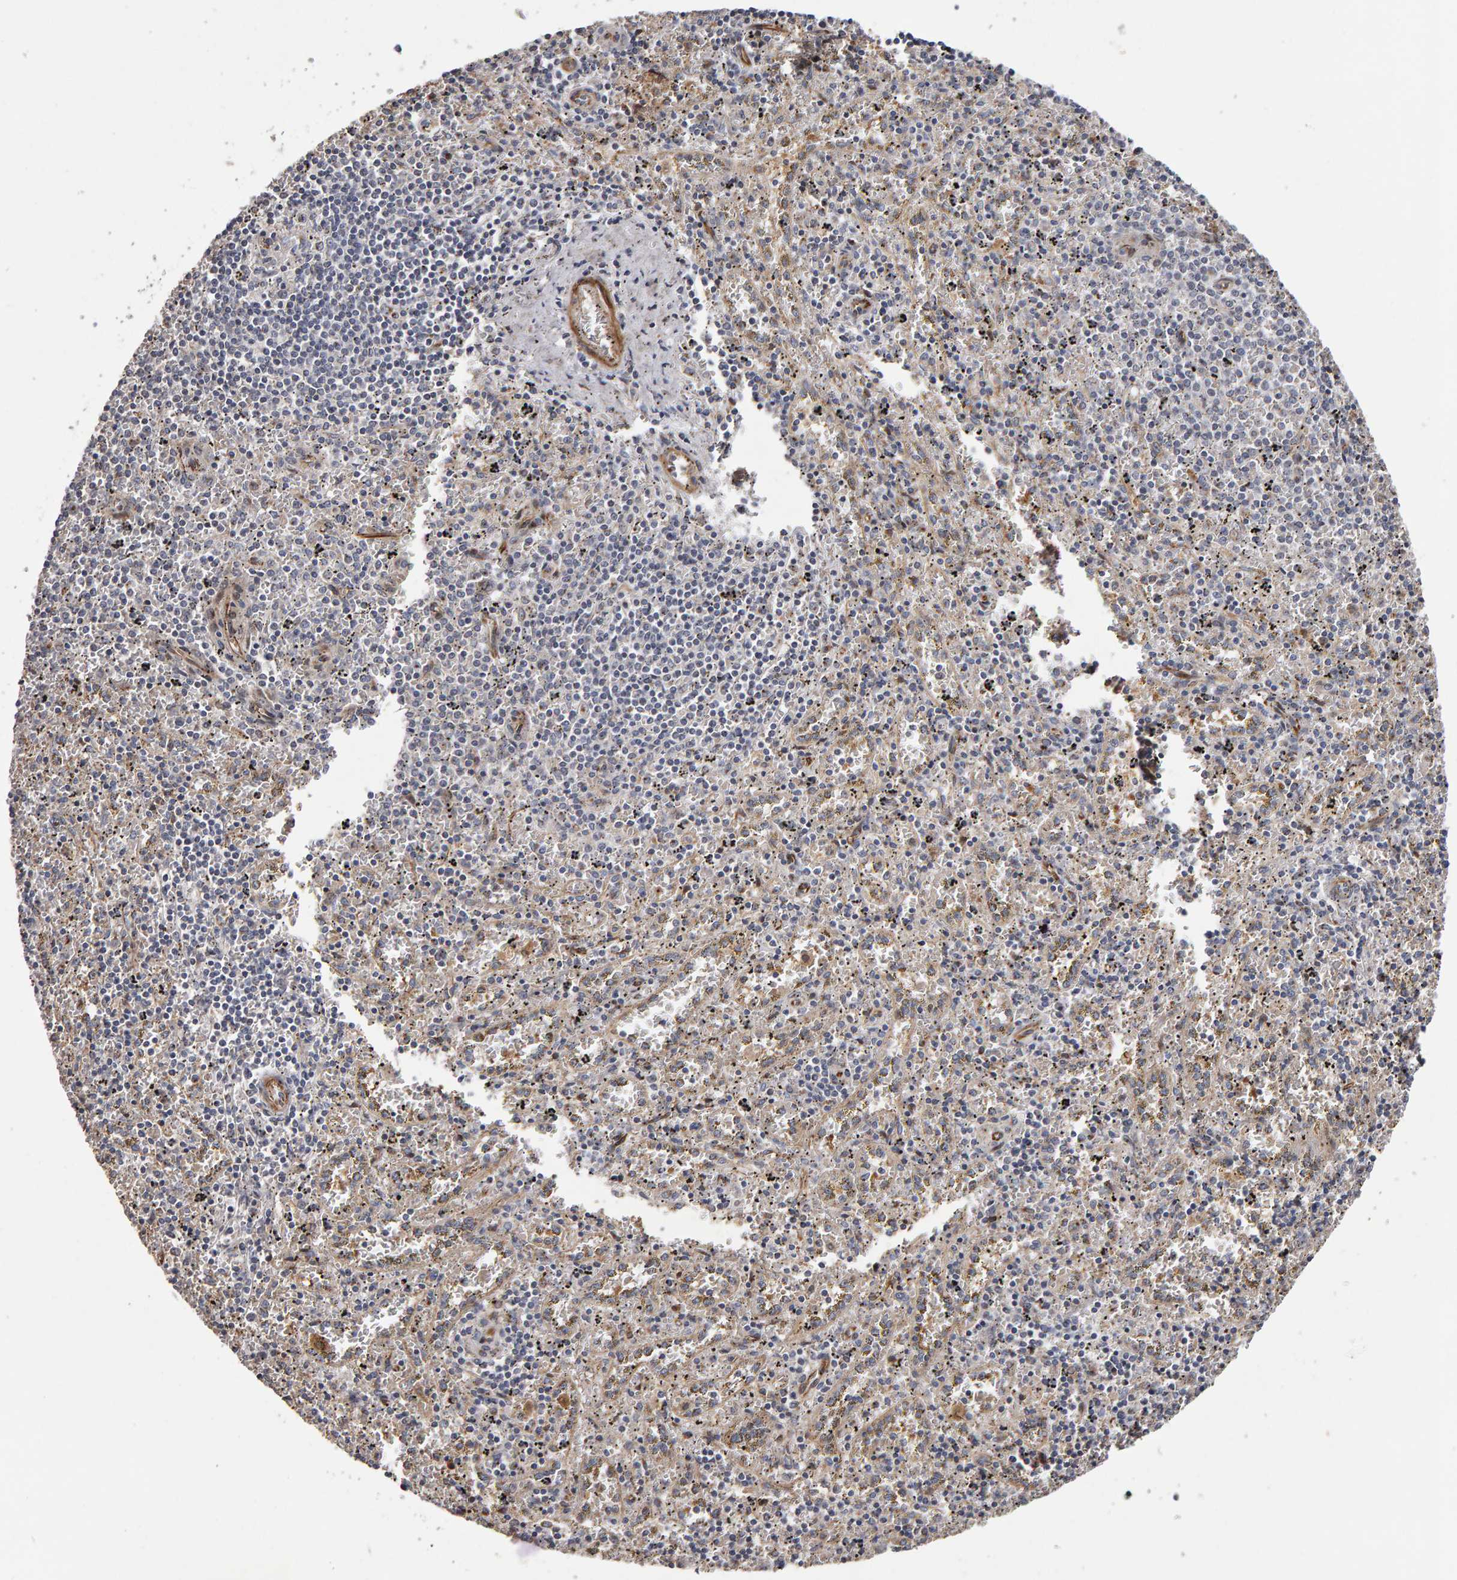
{"staining": {"intensity": "moderate", "quantity": "<25%", "location": "cytoplasmic/membranous"}, "tissue": "spleen", "cell_type": "Cells in red pulp", "image_type": "normal", "snomed": [{"axis": "morphology", "description": "Normal tissue, NOS"}, {"axis": "topography", "description": "Spleen"}], "caption": "Protein staining displays moderate cytoplasmic/membranous positivity in approximately <25% of cells in red pulp in unremarkable spleen.", "gene": "CANT1", "patient": {"sex": "male", "age": 11}}